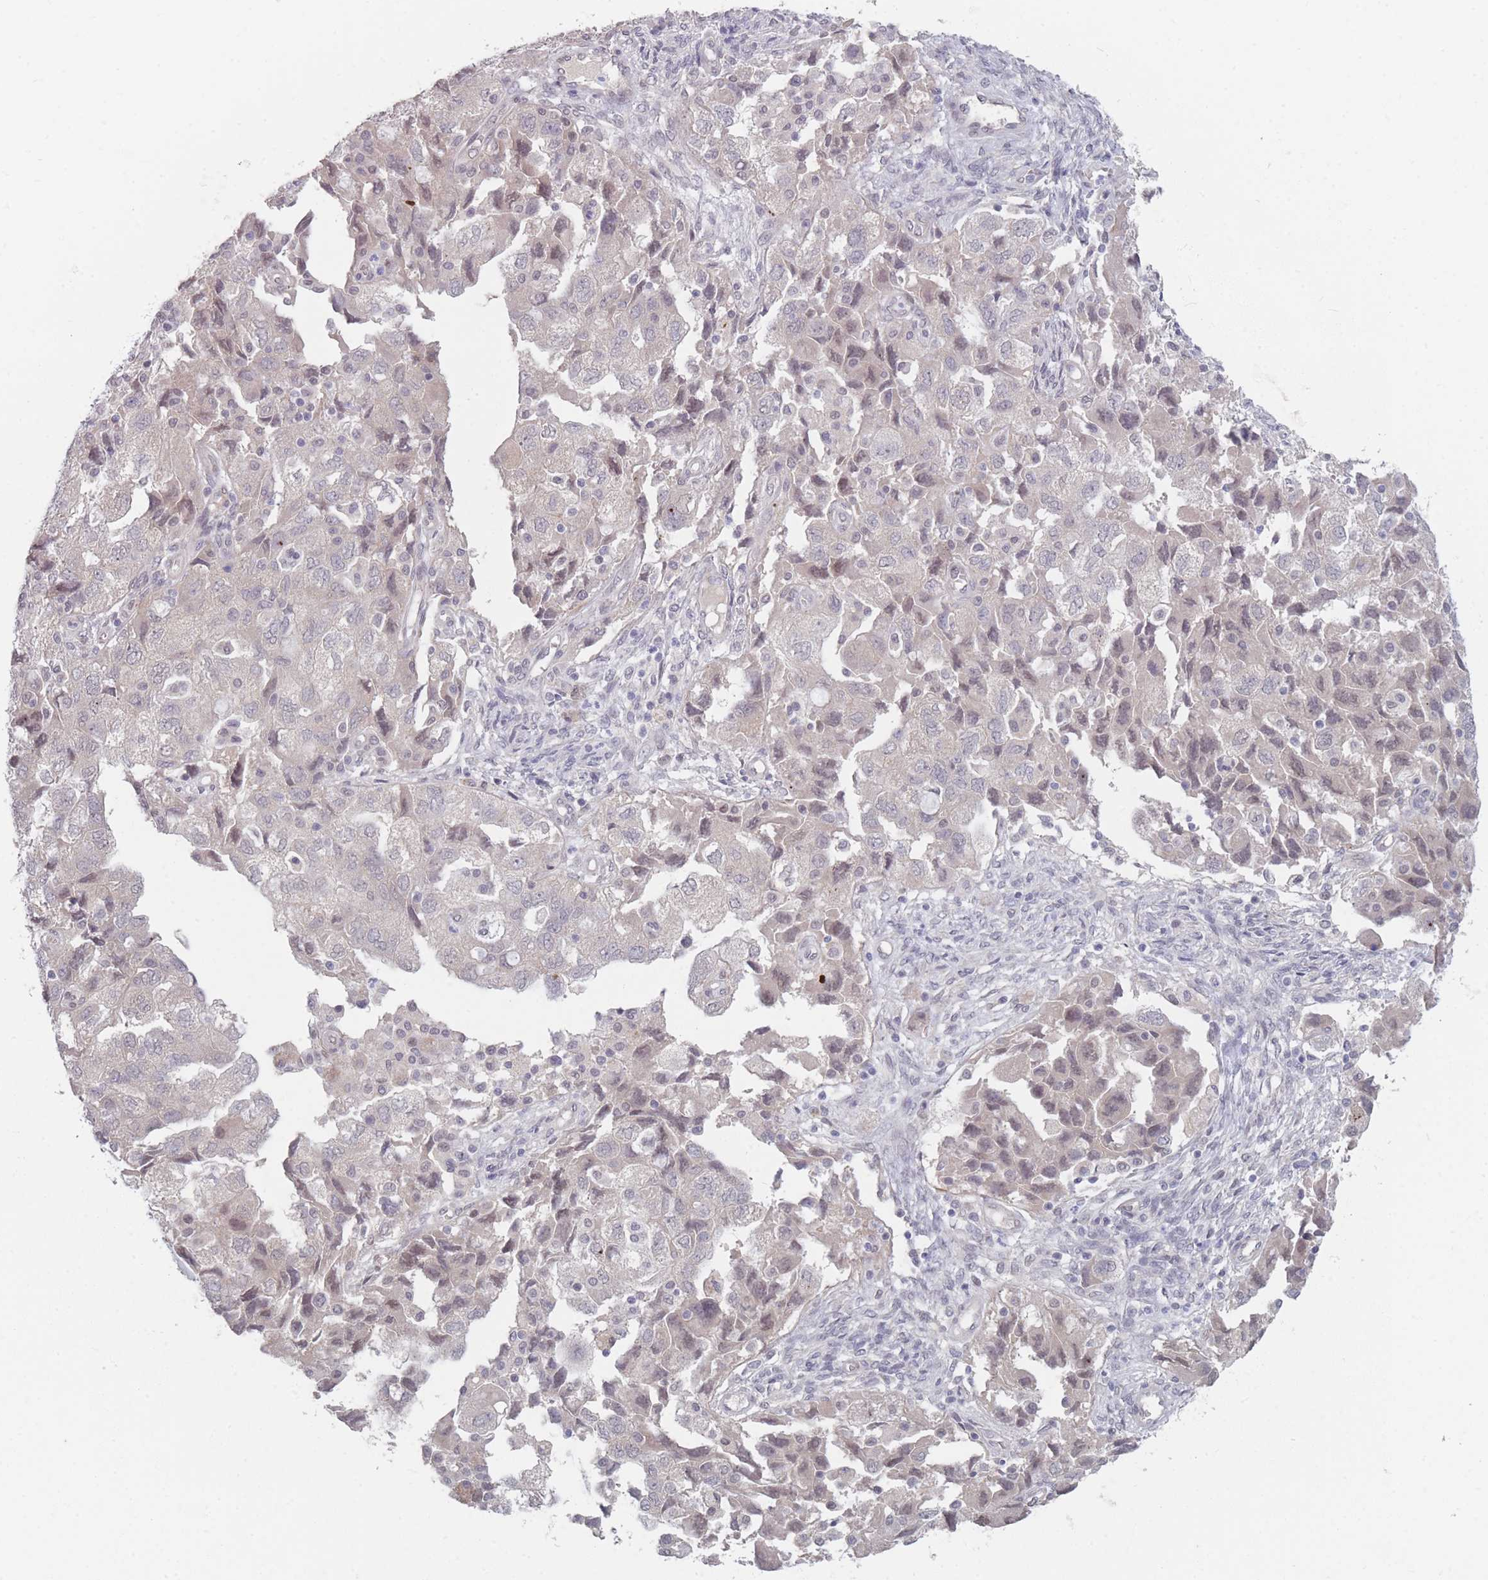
{"staining": {"intensity": "weak", "quantity": "<25%", "location": "nuclear"}, "tissue": "ovarian cancer", "cell_type": "Tumor cells", "image_type": "cancer", "snomed": [{"axis": "morphology", "description": "Carcinoma, NOS"}, {"axis": "morphology", "description": "Cystadenocarcinoma, serous, NOS"}, {"axis": "topography", "description": "Ovary"}], "caption": "An IHC image of ovarian serous cystadenocarcinoma is shown. There is no staining in tumor cells of ovarian serous cystadenocarcinoma.", "gene": "ANKRD10", "patient": {"sex": "female", "age": 69}}